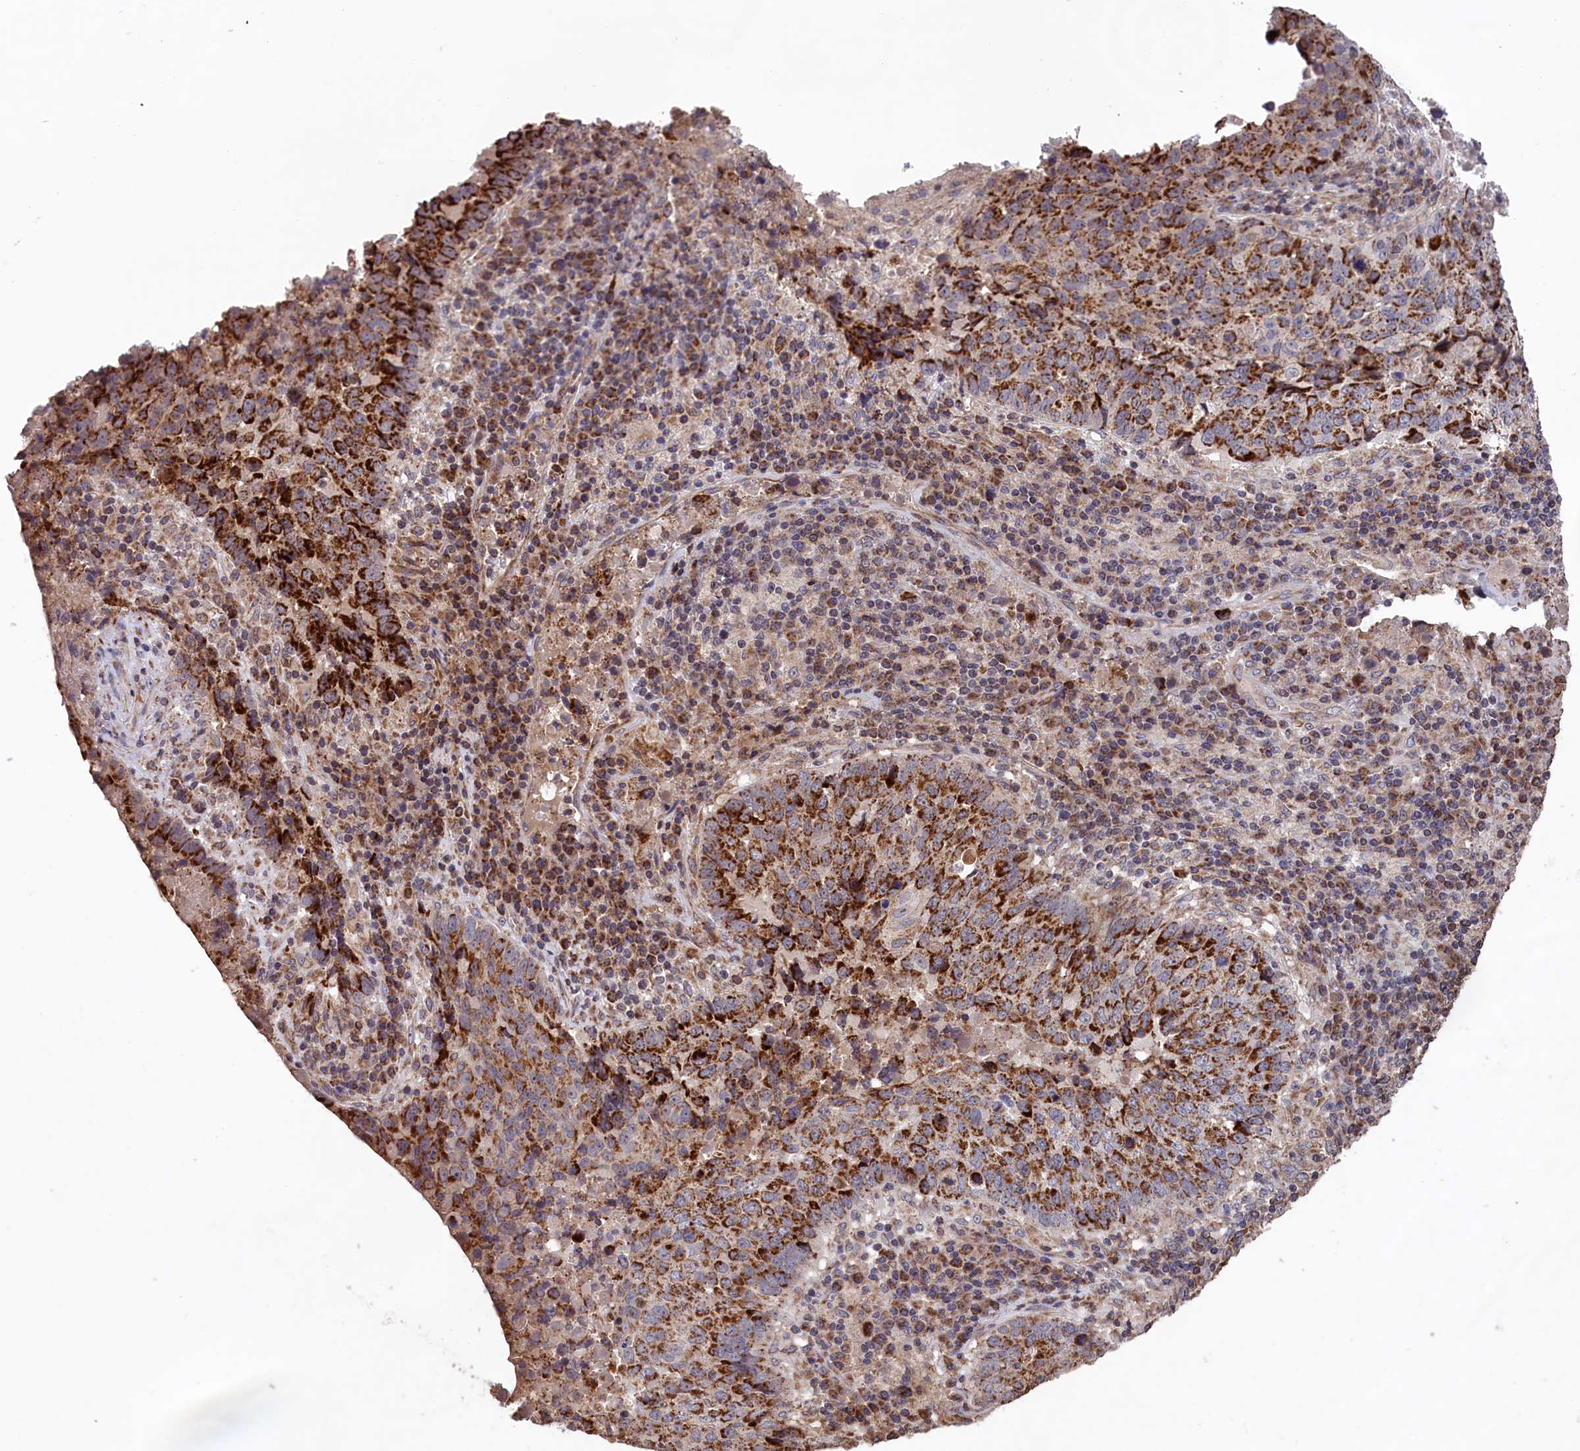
{"staining": {"intensity": "strong", "quantity": ">75%", "location": "cytoplasmic/membranous"}, "tissue": "lung cancer", "cell_type": "Tumor cells", "image_type": "cancer", "snomed": [{"axis": "morphology", "description": "Squamous cell carcinoma, NOS"}, {"axis": "topography", "description": "Lung"}], "caption": "High-magnification brightfield microscopy of lung cancer (squamous cell carcinoma) stained with DAB (brown) and counterstained with hematoxylin (blue). tumor cells exhibit strong cytoplasmic/membranous positivity is appreciated in about>75% of cells.", "gene": "TIMM44", "patient": {"sex": "male", "age": 73}}